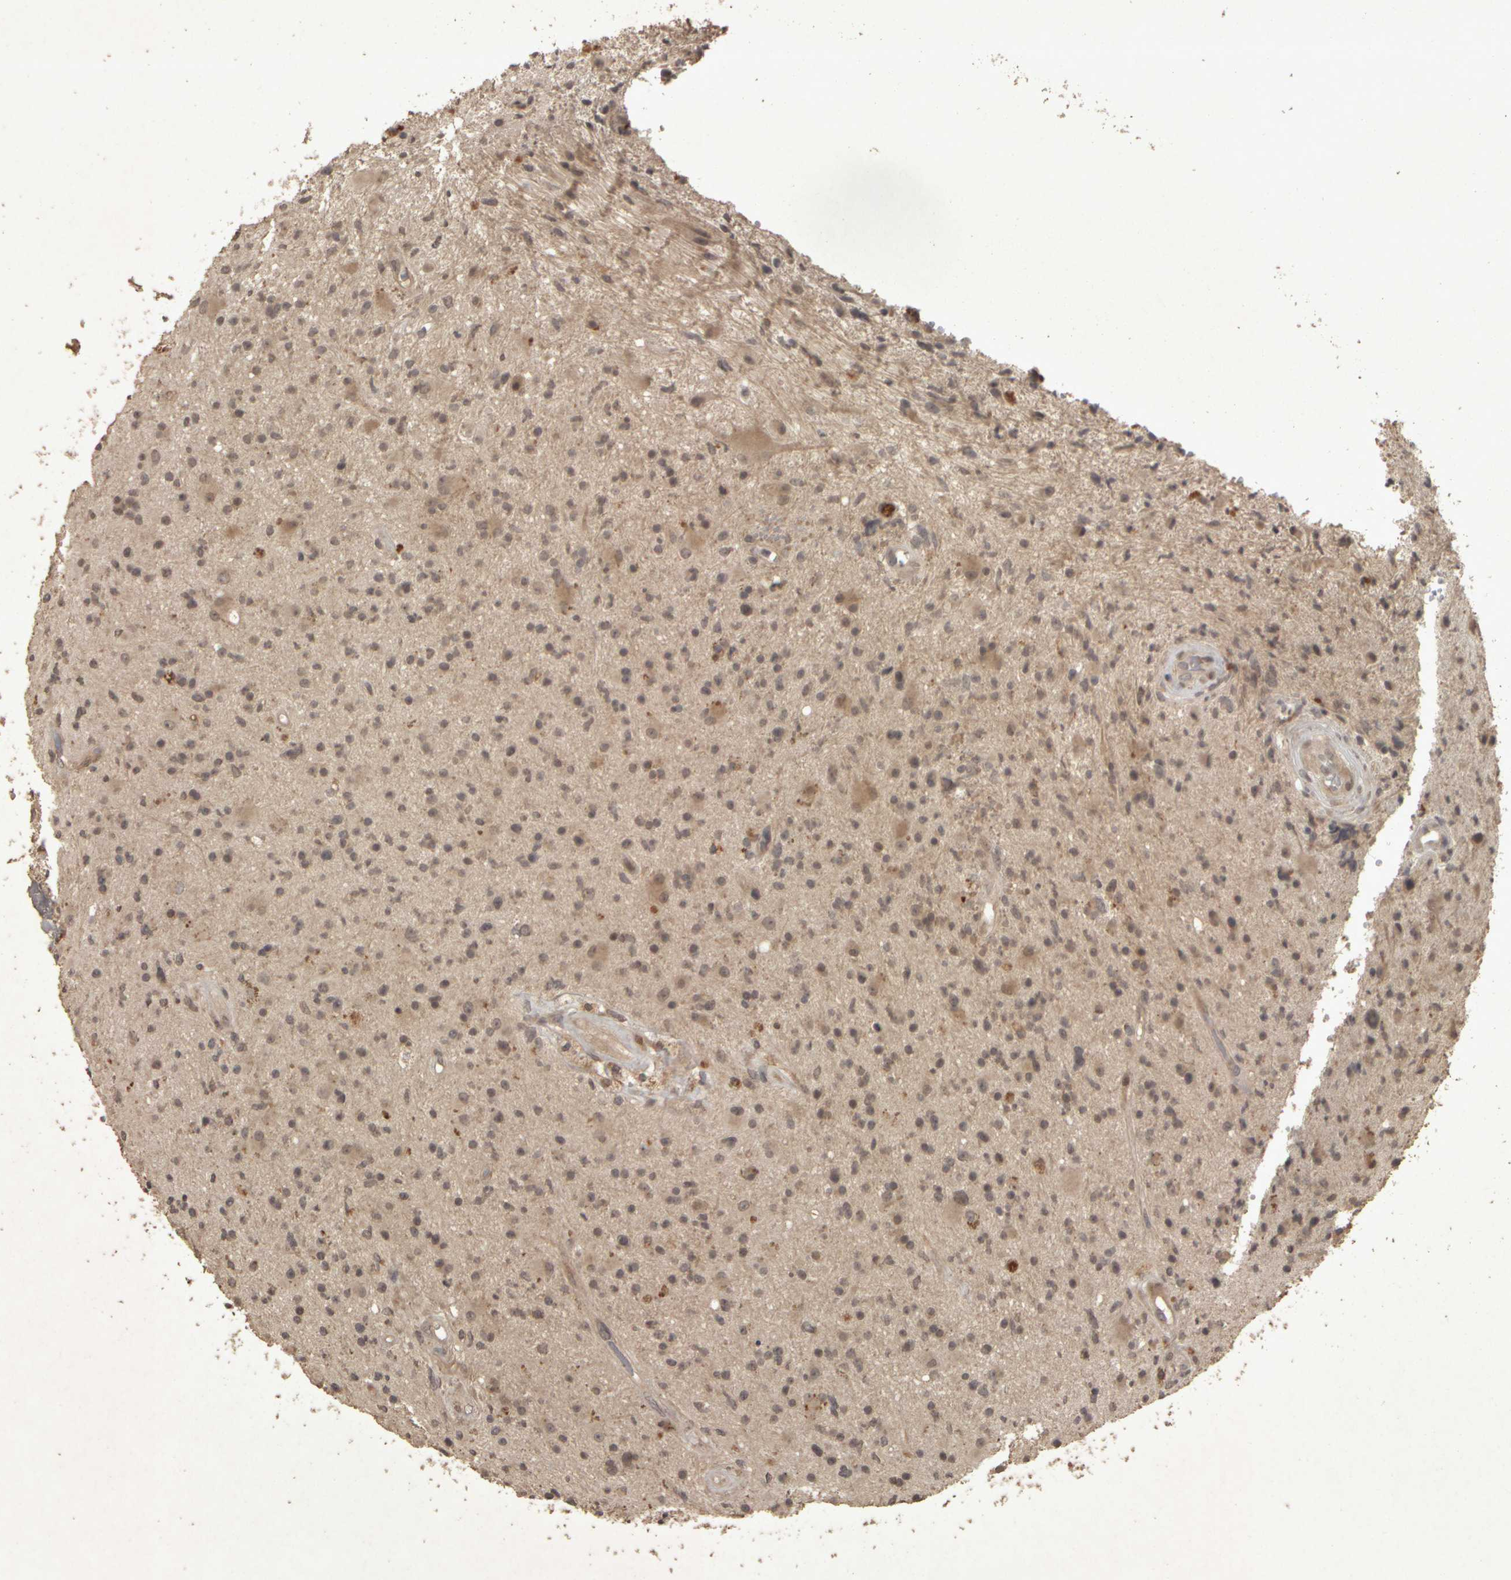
{"staining": {"intensity": "weak", "quantity": "25%-75%", "location": "cytoplasmic/membranous"}, "tissue": "glioma", "cell_type": "Tumor cells", "image_type": "cancer", "snomed": [{"axis": "morphology", "description": "Glioma, malignant, High grade"}, {"axis": "topography", "description": "Brain"}], "caption": "Glioma was stained to show a protein in brown. There is low levels of weak cytoplasmic/membranous staining in approximately 25%-75% of tumor cells.", "gene": "ACO1", "patient": {"sex": "male", "age": 33}}